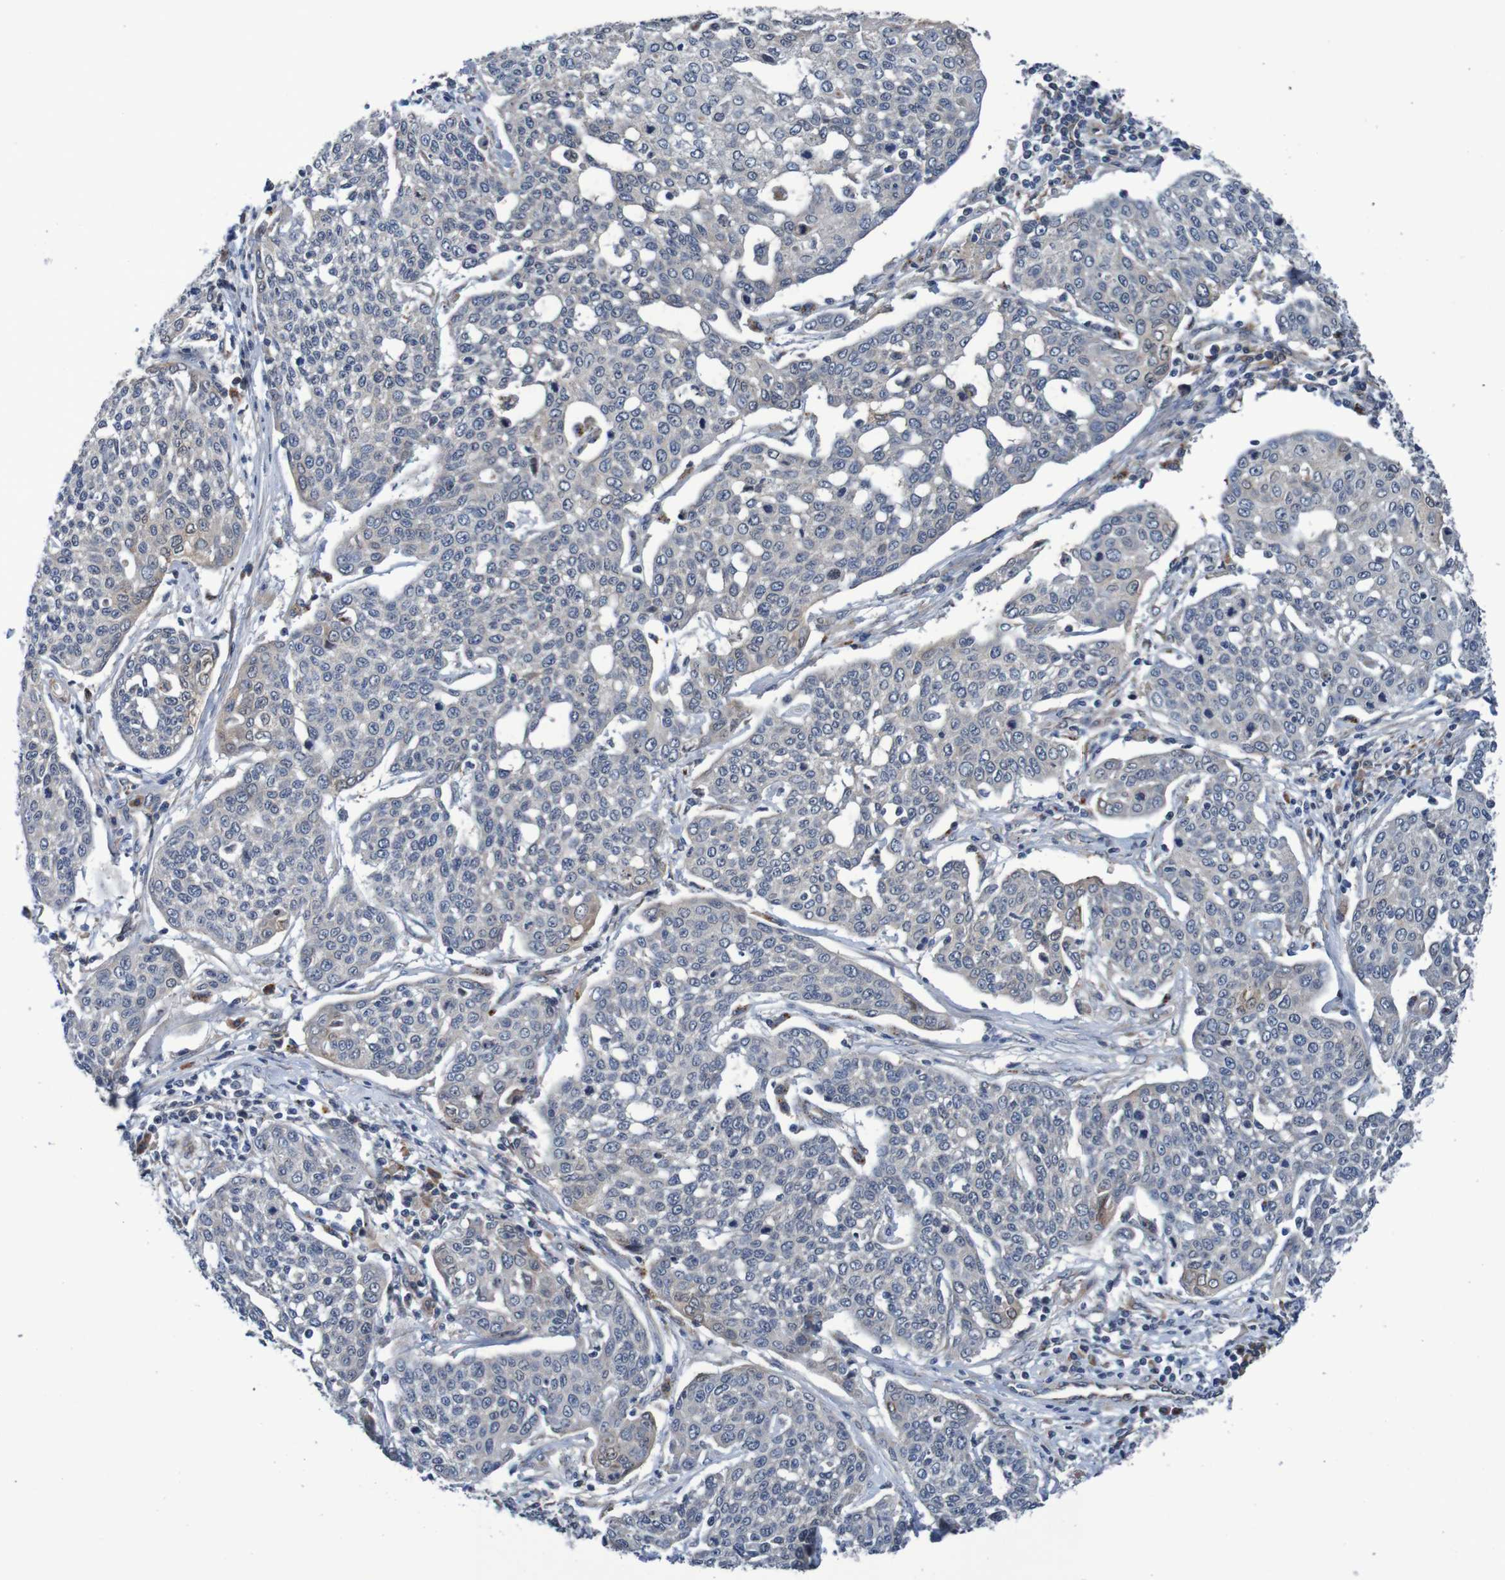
{"staining": {"intensity": "negative", "quantity": "none", "location": "none"}, "tissue": "cervical cancer", "cell_type": "Tumor cells", "image_type": "cancer", "snomed": [{"axis": "morphology", "description": "Squamous cell carcinoma, NOS"}, {"axis": "topography", "description": "Cervix"}], "caption": "This image is of cervical cancer (squamous cell carcinoma) stained with immunohistochemistry (IHC) to label a protein in brown with the nuclei are counter-stained blue. There is no expression in tumor cells. (Brightfield microscopy of DAB (3,3'-diaminobenzidine) immunohistochemistry (IHC) at high magnification).", "gene": "CPED1", "patient": {"sex": "female", "age": 34}}